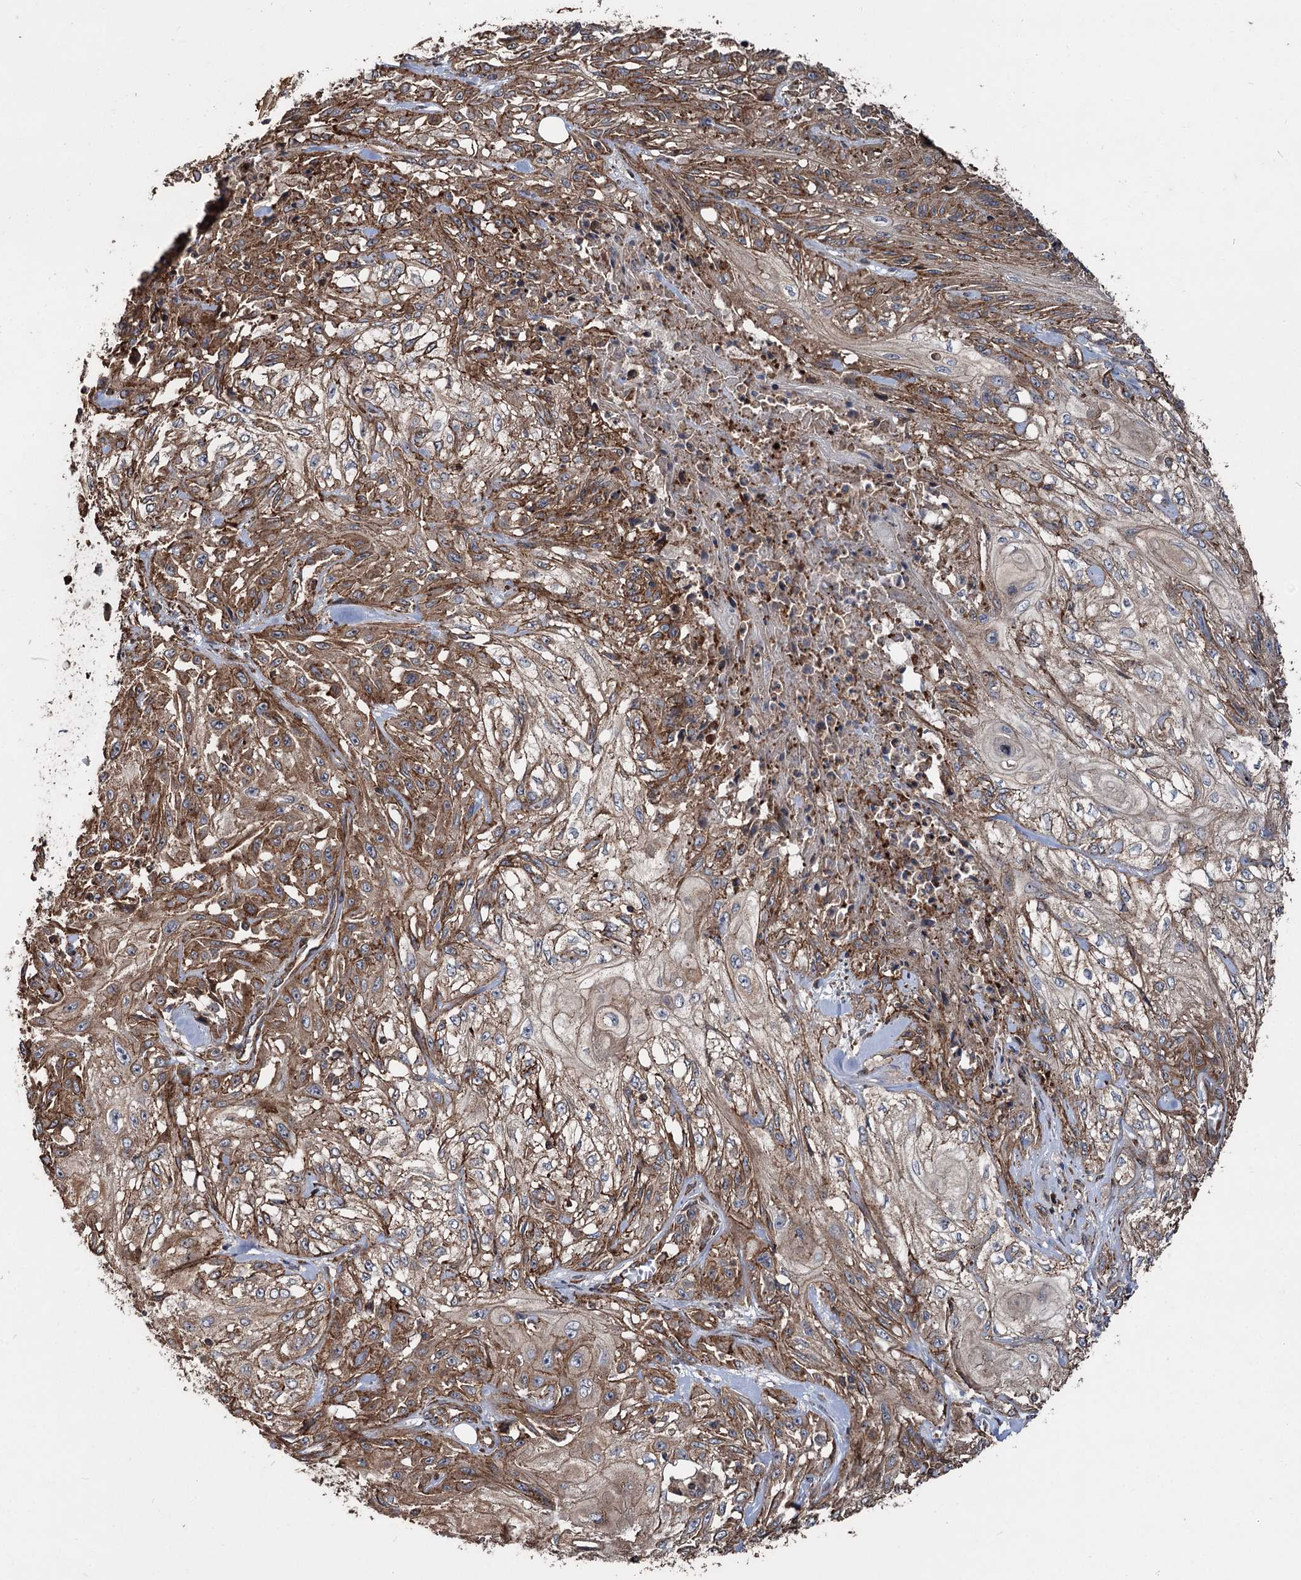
{"staining": {"intensity": "moderate", "quantity": ">75%", "location": "cytoplasmic/membranous"}, "tissue": "skin cancer", "cell_type": "Tumor cells", "image_type": "cancer", "snomed": [{"axis": "morphology", "description": "Squamous cell carcinoma, NOS"}, {"axis": "morphology", "description": "Squamous cell carcinoma, metastatic, NOS"}, {"axis": "topography", "description": "Skin"}, {"axis": "topography", "description": "Lymph node"}], "caption": "Immunohistochemistry (IHC) of squamous cell carcinoma (skin) demonstrates medium levels of moderate cytoplasmic/membranous expression in about >75% of tumor cells.", "gene": "ITFG2", "patient": {"sex": "male", "age": 75}}